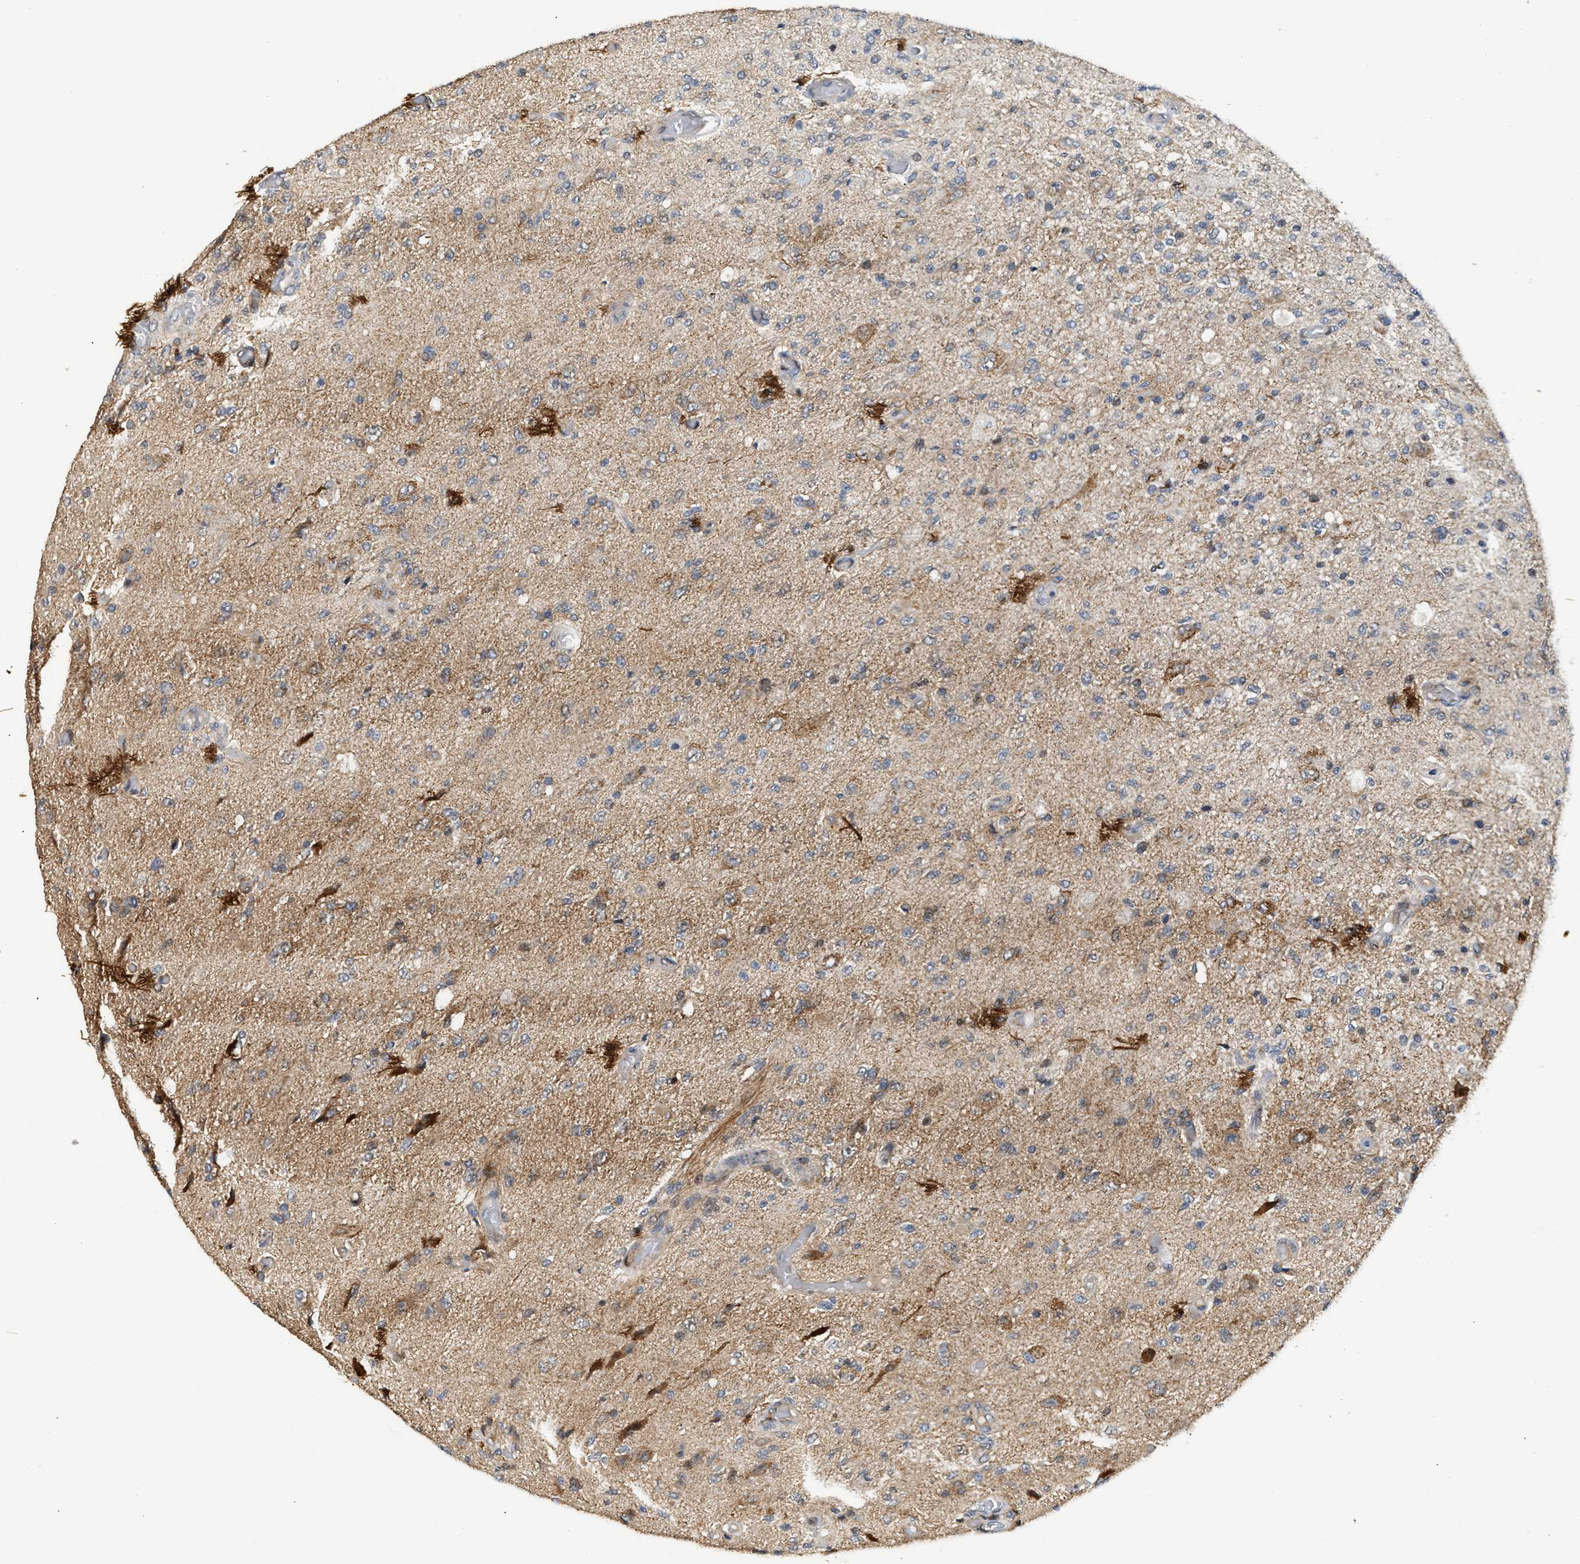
{"staining": {"intensity": "weak", "quantity": ">75%", "location": "cytoplasmic/membranous"}, "tissue": "glioma", "cell_type": "Tumor cells", "image_type": "cancer", "snomed": [{"axis": "morphology", "description": "Normal tissue, NOS"}, {"axis": "morphology", "description": "Glioma, malignant, High grade"}, {"axis": "topography", "description": "Cerebral cortex"}], "caption": "This is an image of immunohistochemistry (IHC) staining of malignant glioma (high-grade), which shows weak staining in the cytoplasmic/membranous of tumor cells.", "gene": "DEPTOR", "patient": {"sex": "male", "age": 77}}